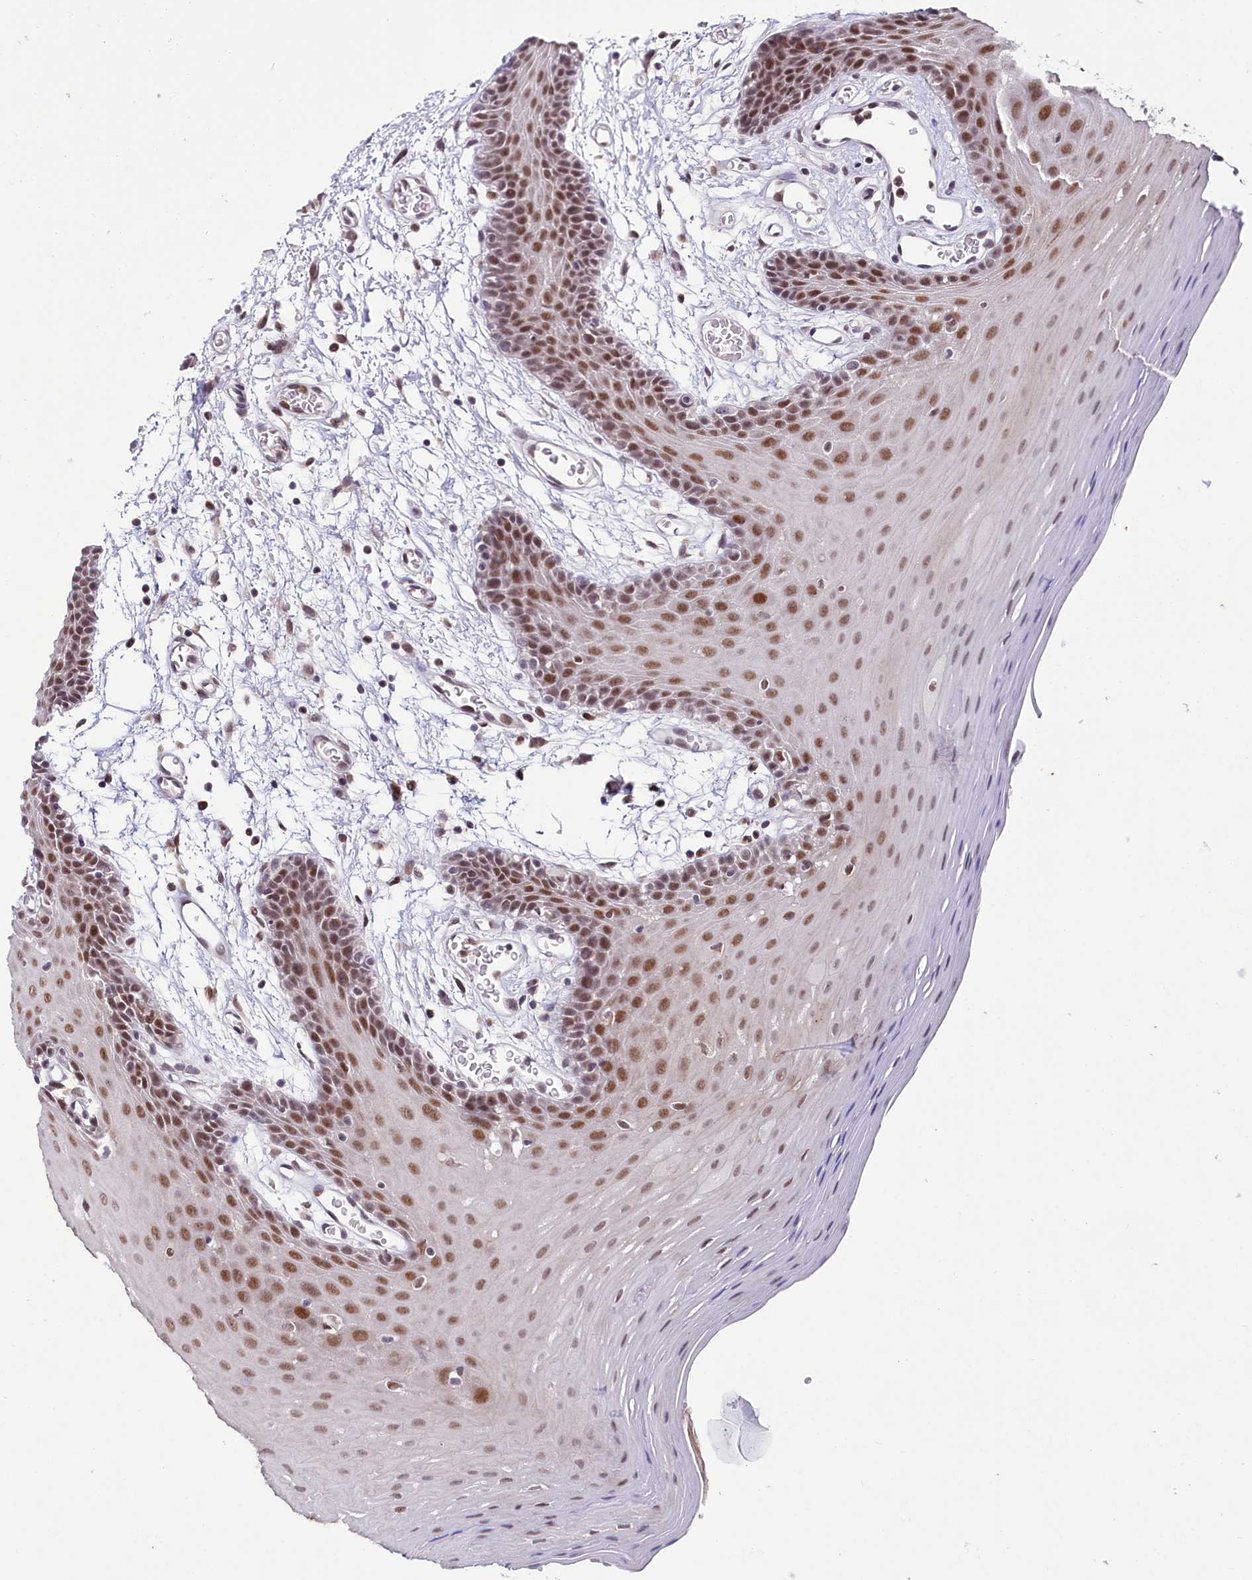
{"staining": {"intensity": "moderate", "quantity": ">75%", "location": "nuclear"}, "tissue": "oral mucosa", "cell_type": "Squamous epithelial cells", "image_type": "normal", "snomed": [{"axis": "morphology", "description": "Normal tissue, NOS"}, {"axis": "topography", "description": "Skeletal muscle"}, {"axis": "topography", "description": "Oral tissue"}, {"axis": "topography", "description": "Salivary gland"}, {"axis": "topography", "description": "Peripheral nerve tissue"}], "caption": "IHC image of benign human oral mucosa stained for a protein (brown), which displays medium levels of moderate nuclear expression in about >75% of squamous epithelial cells.", "gene": "SCAF11", "patient": {"sex": "male", "age": 54}}